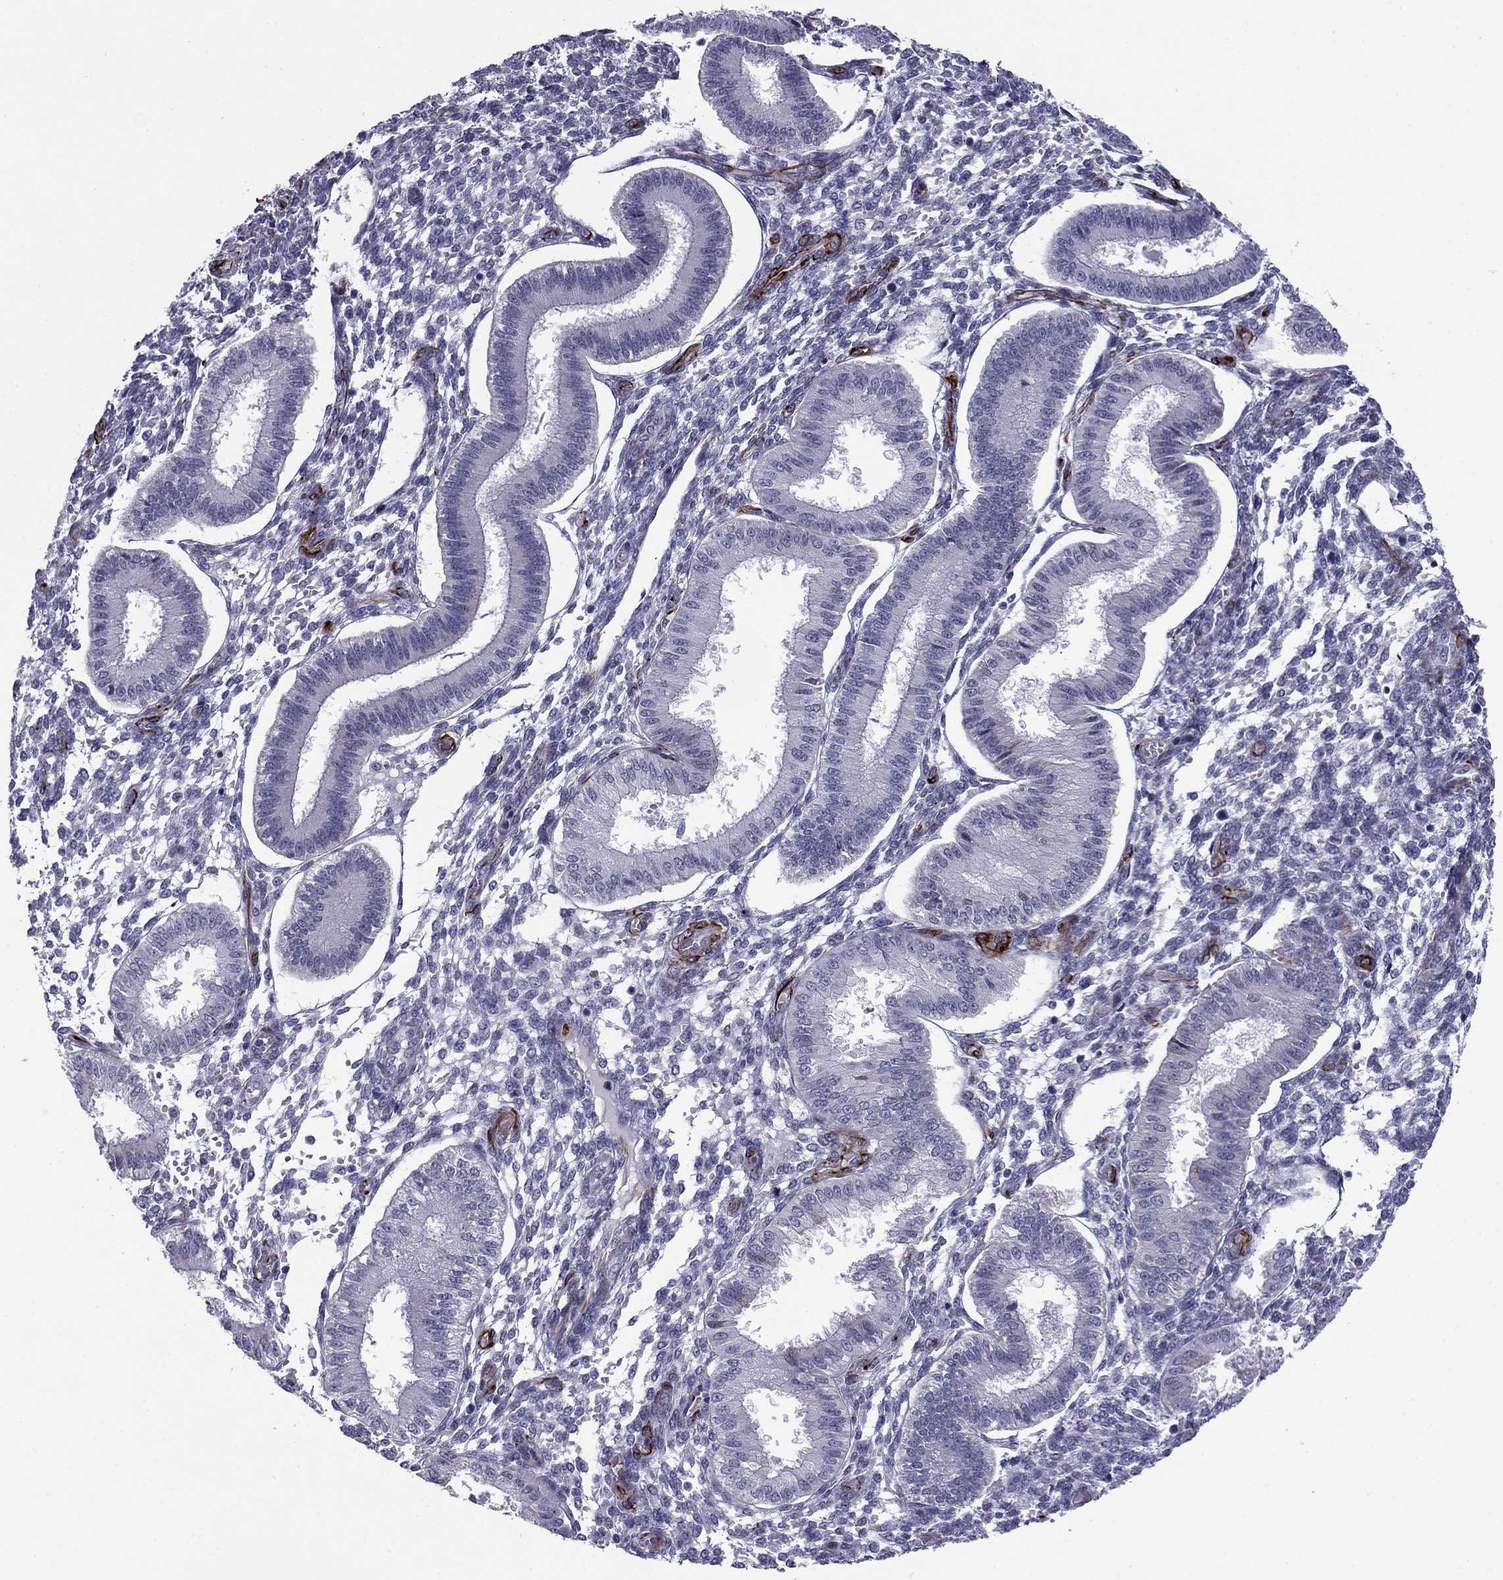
{"staining": {"intensity": "negative", "quantity": "none", "location": "none"}, "tissue": "endometrium", "cell_type": "Cells in endometrial stroma", "image_type": "normal", "snomed": [{"axis": "morphology", "description": "Normal tissue, NOS"}, {"axis": "topography", "description": "Endometrium"}], "caption": "Immunohistochemistry (IHC) histopathology image of benign endometrium stained for a protein (brown), which displays no staining in cells in endometrial stroma.", "gene": "ANKS4B", "patient": {"sex": "female", "age": 43}}